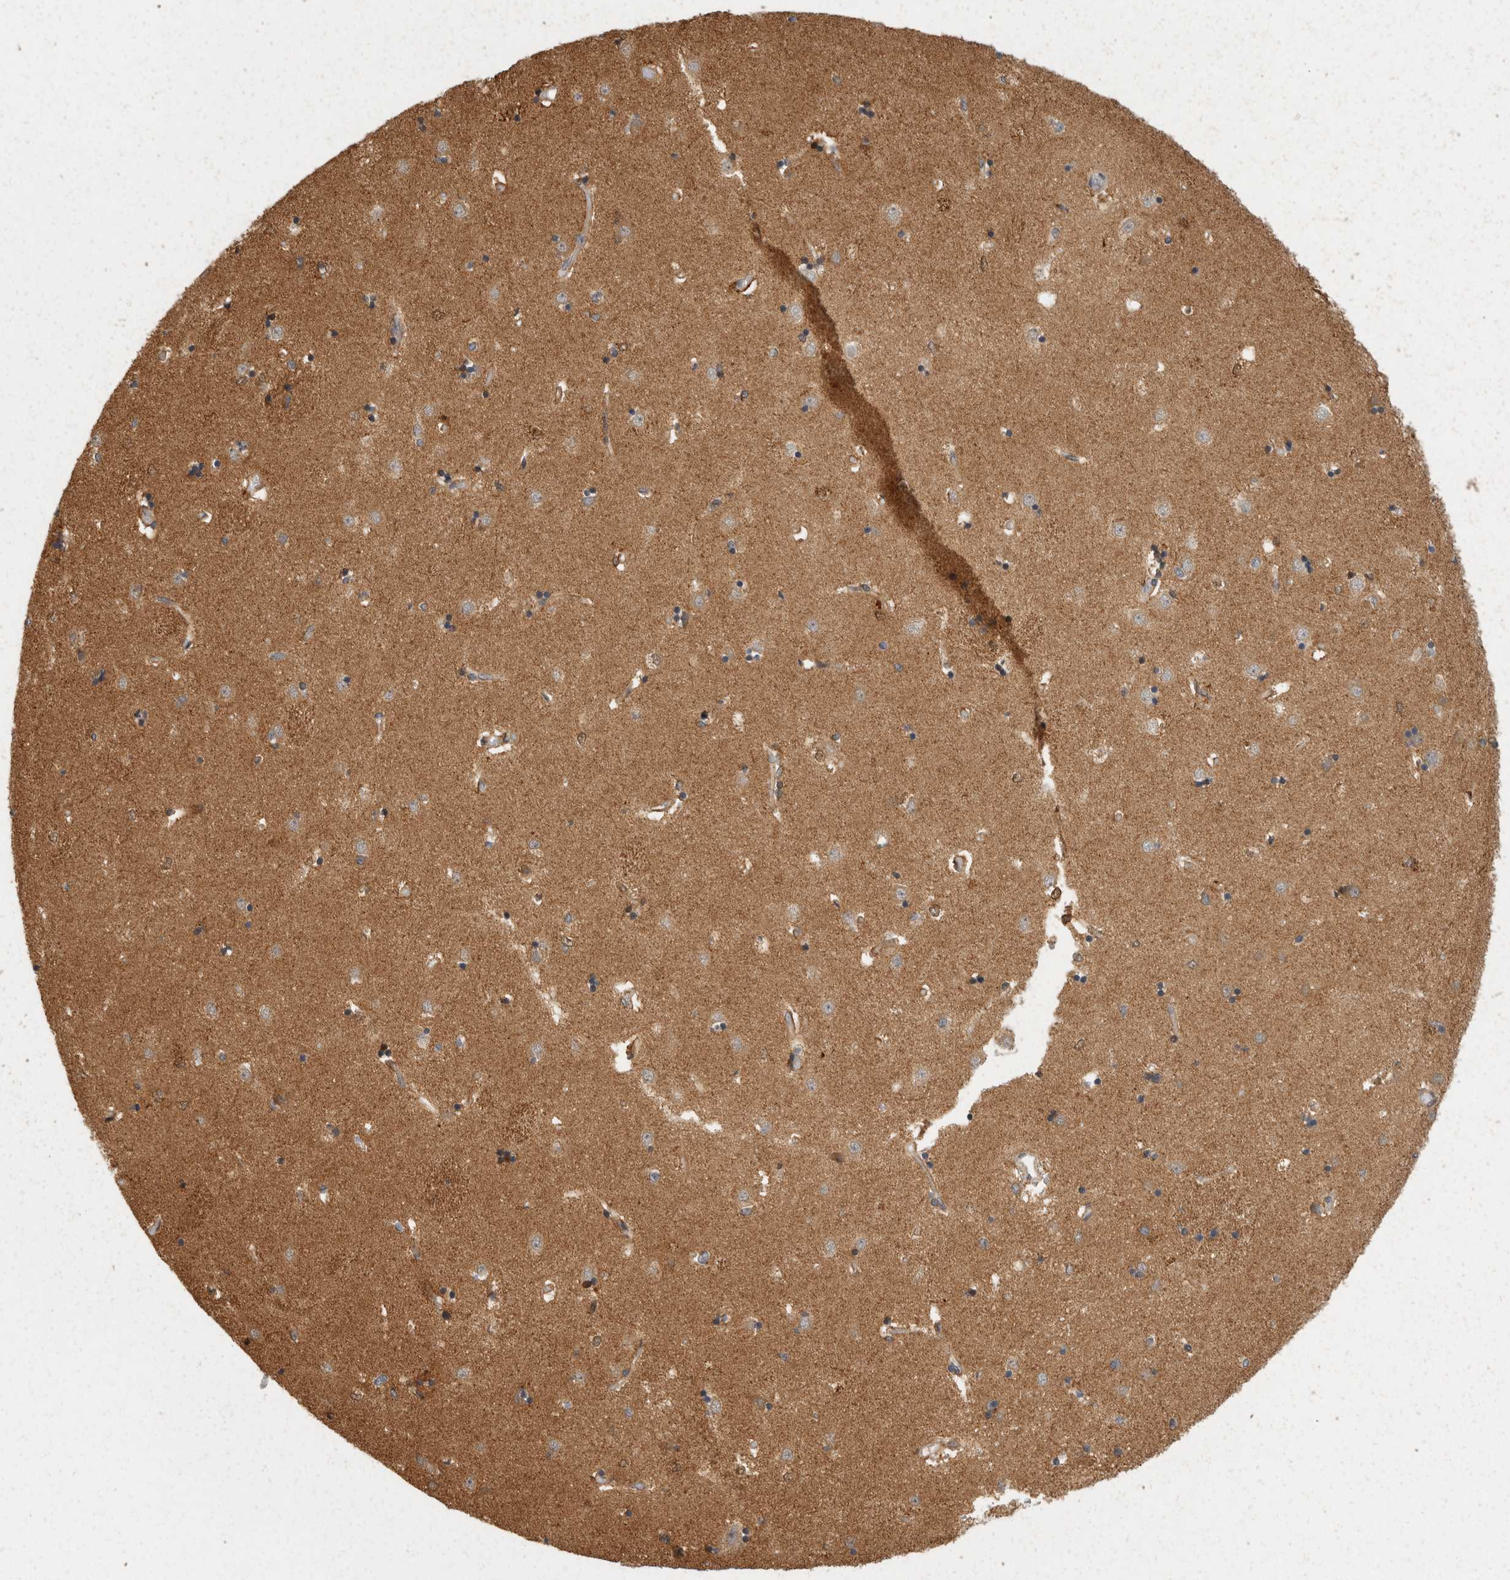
{"staining": {"intensity": "moderate", "quantity": "25%-75%", "location": "cytoplasmic/membranous"}, "tissue": "caudate", "cell_type": "Glial cells", "image_type": "normal", "snomed": [{"axis": "morphology", "description": "Normal tissue, NOS"}, {"axis": "topography", "description": "Lateral ventricle wall"}], "caption": "Protein positivity by immunohistochemistry (IHC) demonstrates moderate cytoplasmic/membranous staining in approximately 25%-75% of glial cells in unremarkable caudate.", "gene": "SWT1", "patient": {"sex": "male", "age": 45}}